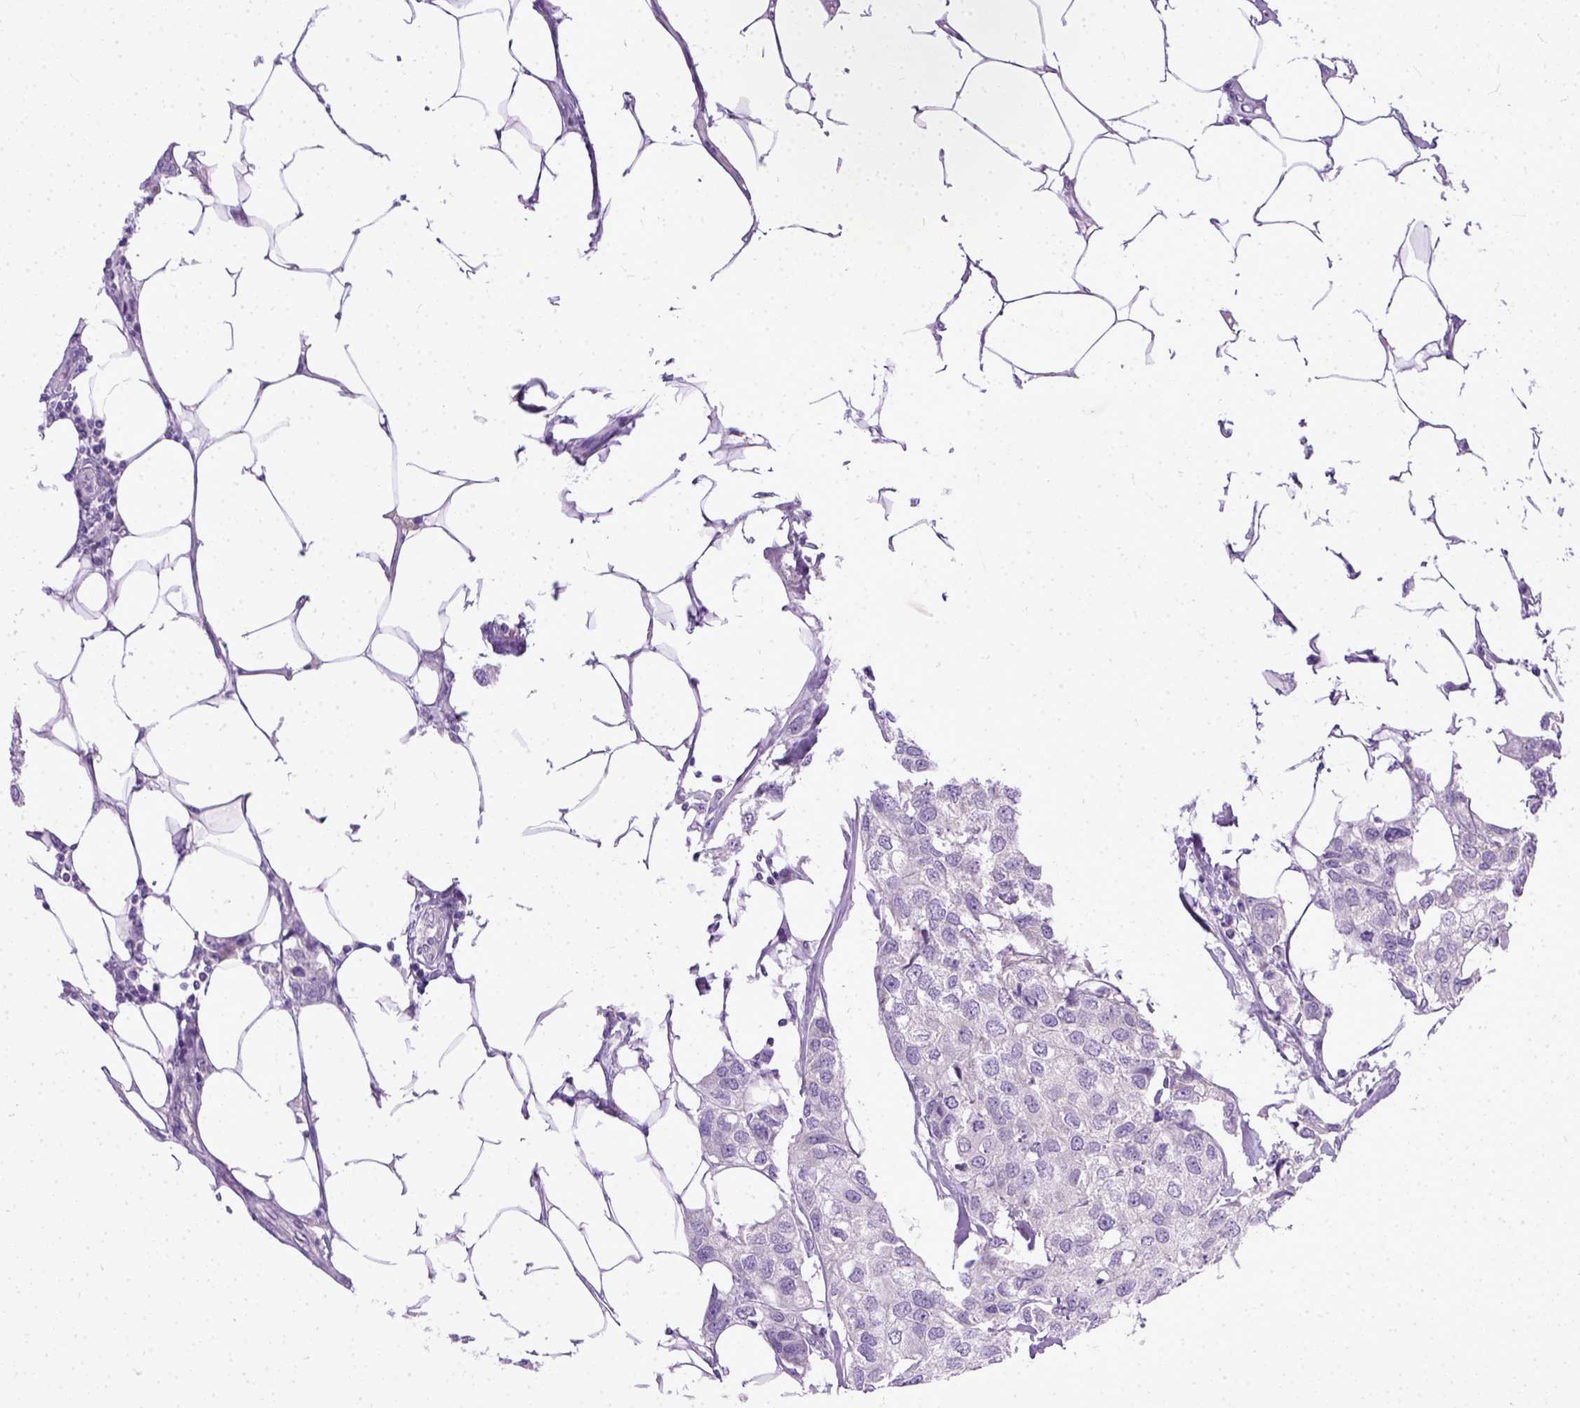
{"staining": {"intensity": "negative", "quantity": "none", "location": "none"}, "tissue": "breast cancer", "cell_type": "Tumor cells", "image_type": "cancer", "snomed": [{"axis": "morphology", "description": "Duct carcinoma"}, {"axis": "topography", "description": "Breast"}], "caption": "IHC image of neoplastic tissue: infiltrating ductal carcinoma (breast) stained with DAB exhibits no significant protein expression in tumor cells.", "gene": "TCEAL7", "patient": {"sex": "female", "age": 80}}